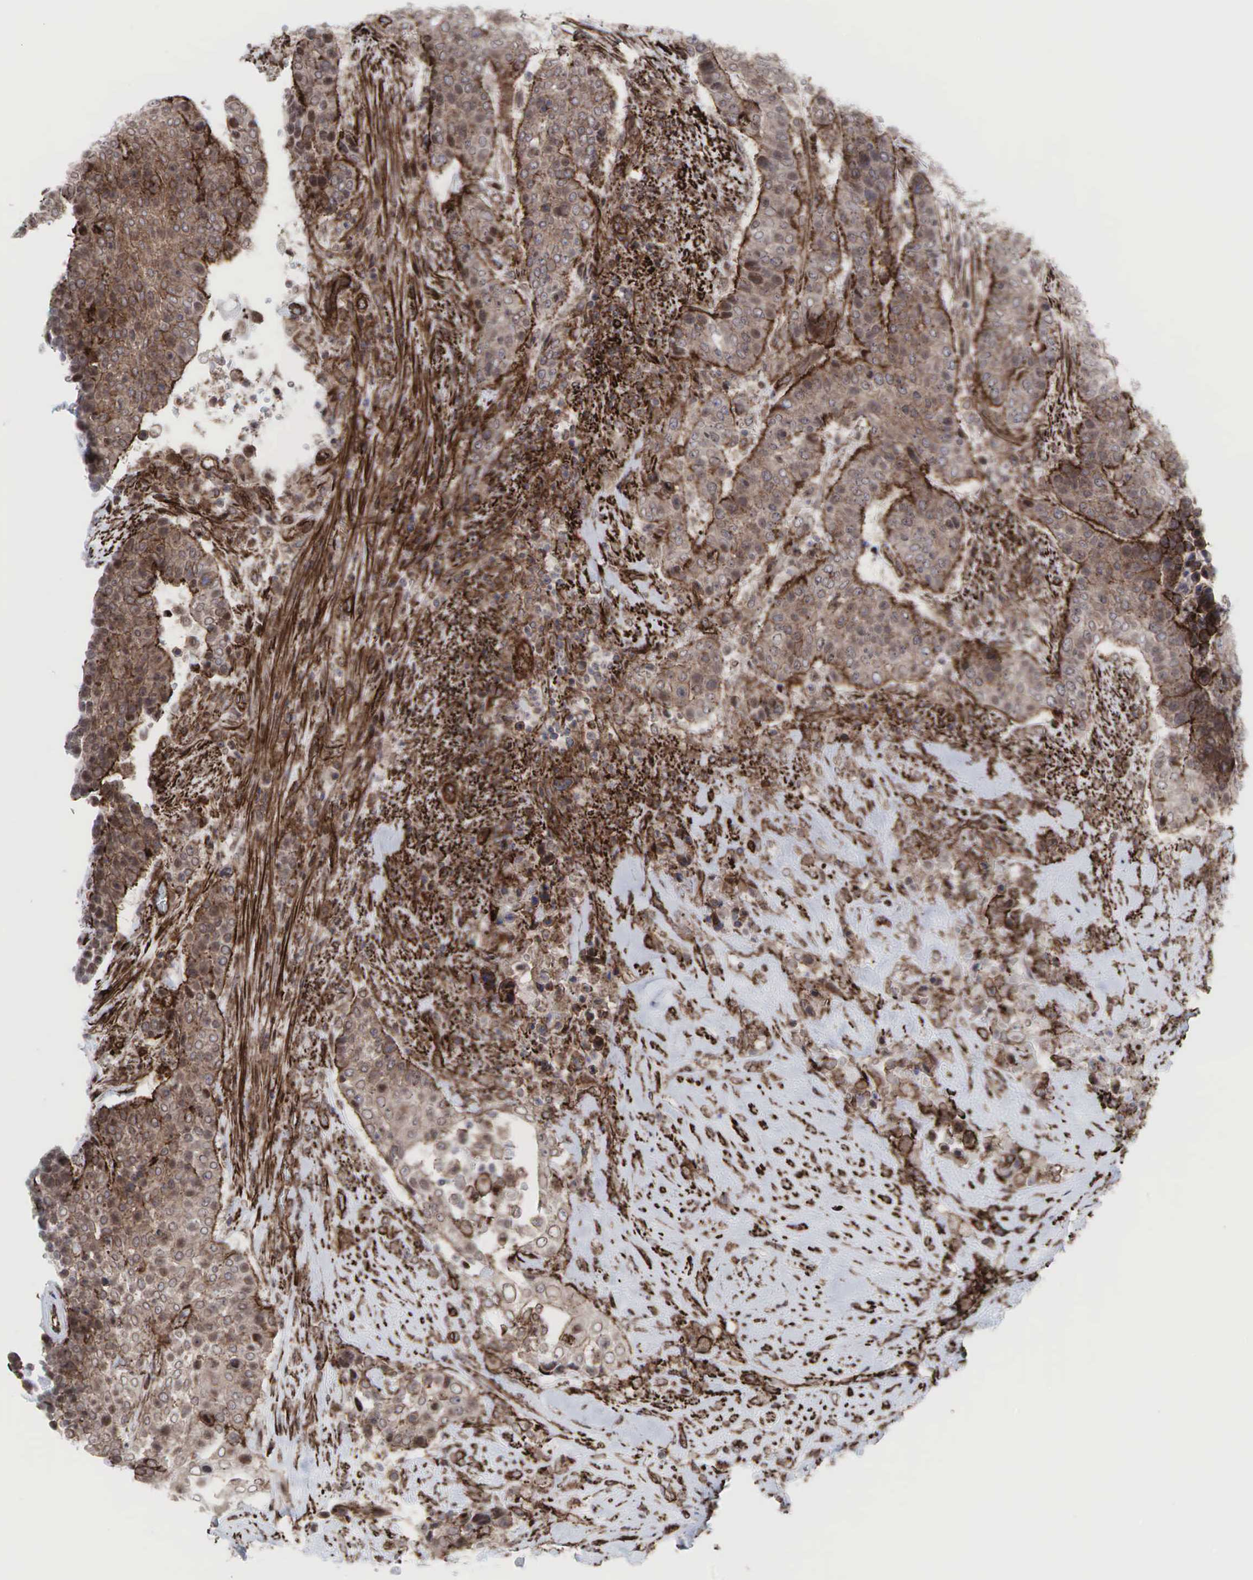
{"staining": {"intensity": "moderate", "quantity": "25%-75%", "location": "cytoplasmic/membranous"}, "tissue": "urothelial cancer", "cell_type": "Tumor cells", "image_type": "cancer", "snomed": [{"axis": "morphology", "description": "Urothelial carcinoma, High grade"}, {"axis": "topography", "description": "Urinary bladder"}], "caption": "An image of urothelial cancer stained for a protein reveals moderate cytoplasmic/membranous brown staining in tumor cells.", "gene": "GPRASP1", "patient": {"sex": "male", "age": 74}}